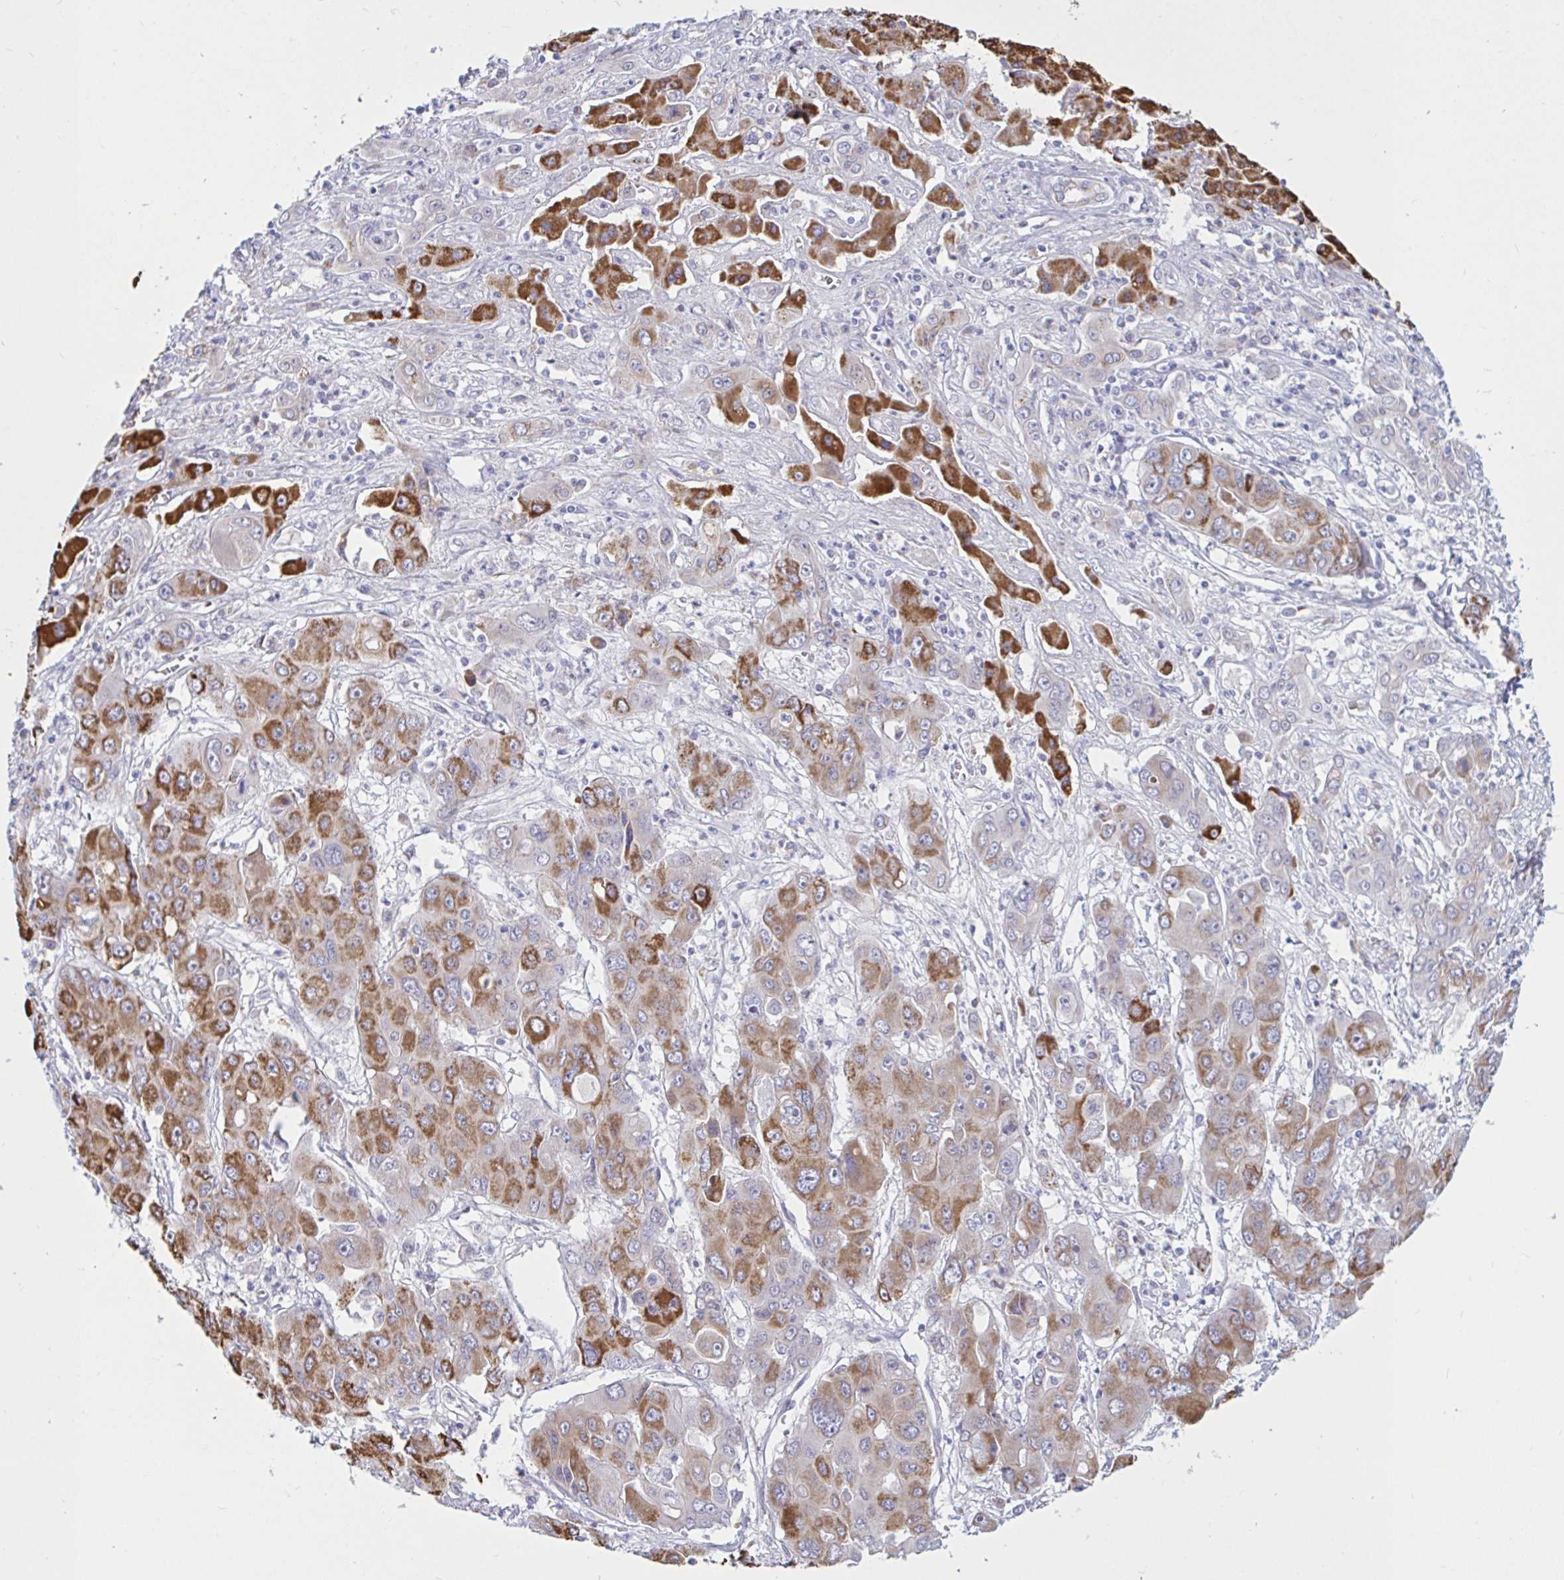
{"staining": {"intensity": "moderate", "quantity": "25%-75%", "location": "cytoplasmic/membranous"}, "tissue": "liver cancer", "cell_type": "Tumor cells", "image_type": "cancer", "snomed": [{"axis": "morphology", "description": "Cholangiocarcinoma"}, {"axis": "topography", "description": "Liver"}], "caption": "Brown immunohistochemical staining in cholangiocarcinoma (liver) demonstrates moderate cytoplasmic/membranous staining in approximately 25%-75% of tumor cells. The staining is performed using DAB (3,3'-diaminobenzidine) brown chromogen to label protein expression. The nuclei are counter-stained blue using hematoxylin.", "gene": "NBPF3", "patient": {"sex": "male", "age": 67}}